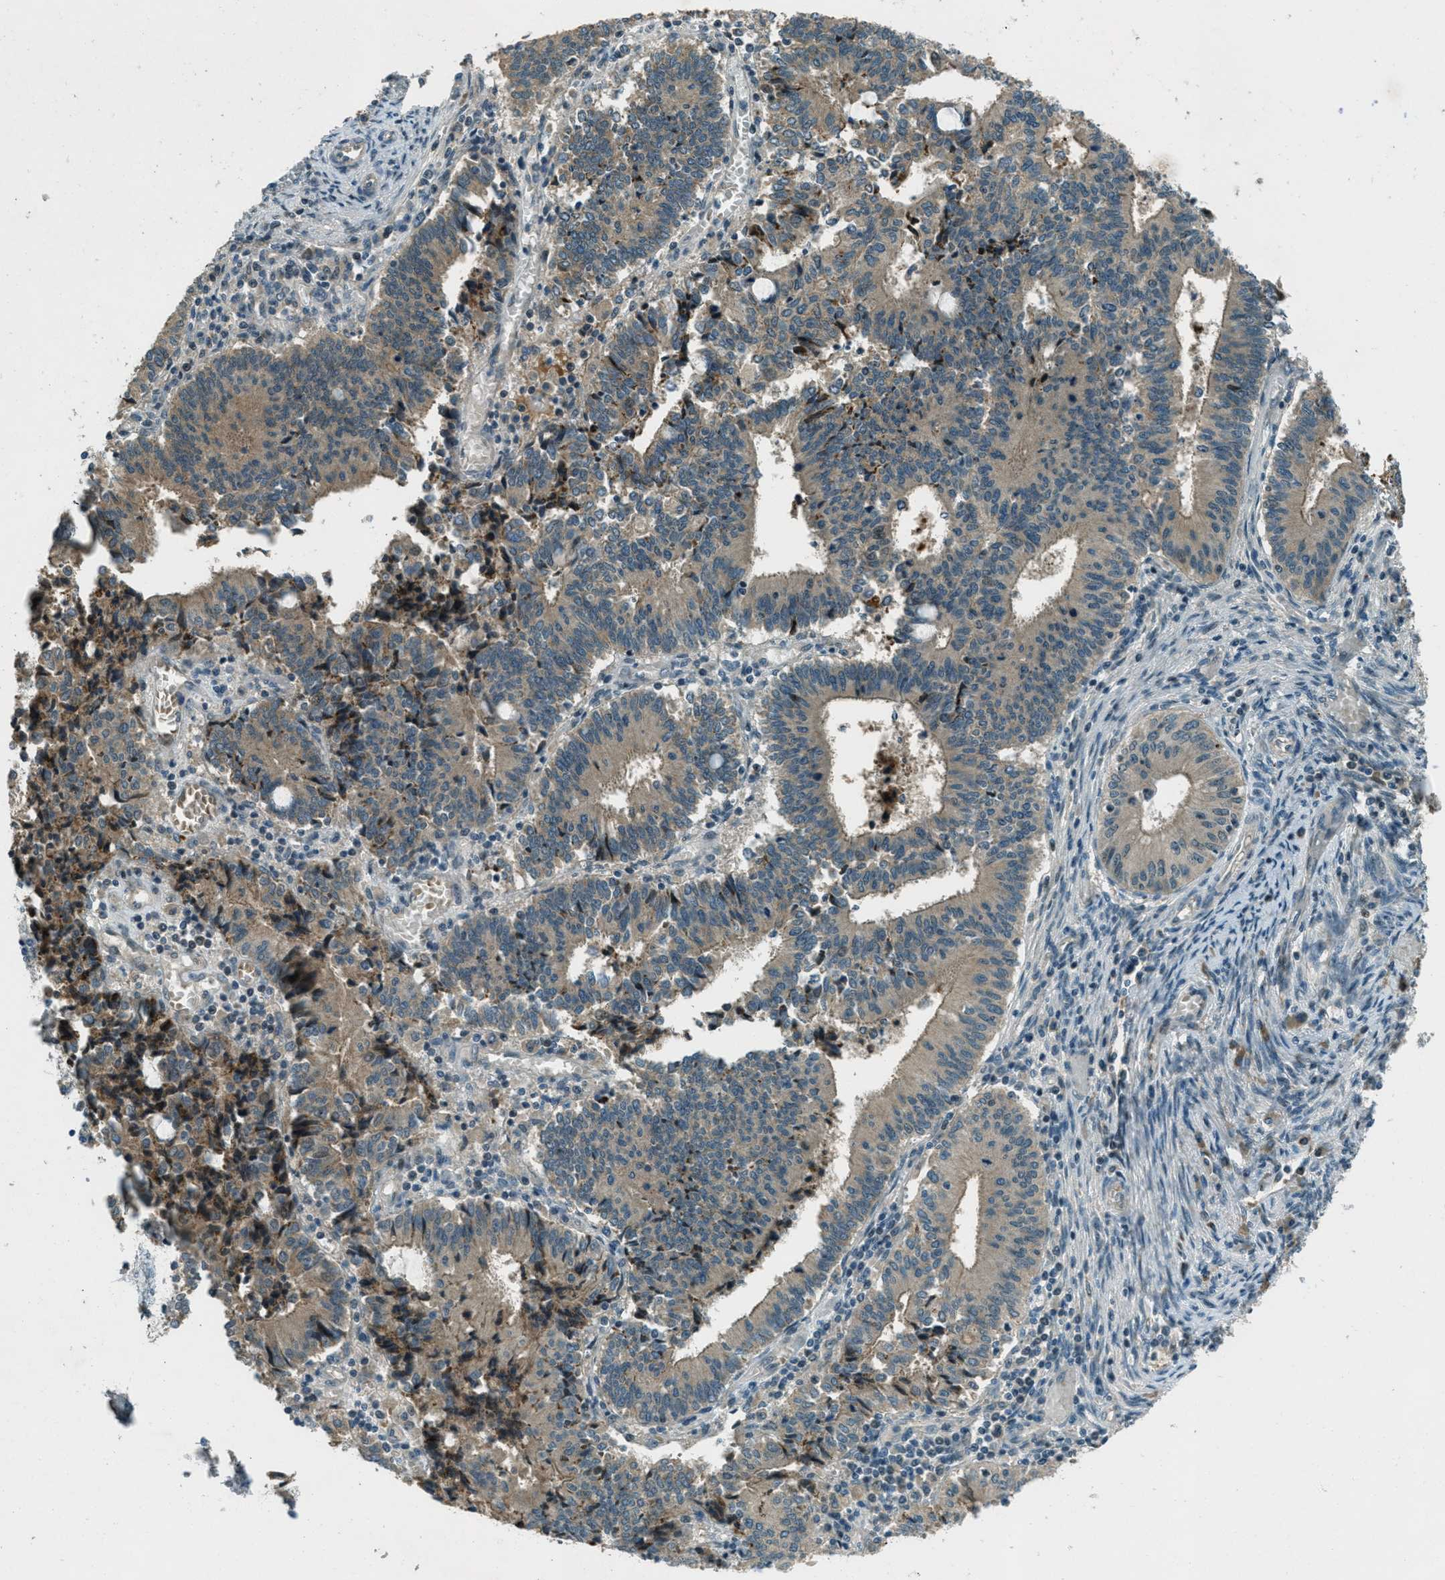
{"staining": {"intensity": "weak", "quantity": ">75%", "location": "cytoplasmic/membranous"}, "tissue": "cervical cancer", "cell_type": "Tumor cells", "image_type": "cancer", "snomed": [{"axis": "morphology", "description": "Adenocarcinoma, NOS"}, {"axis": "topography", "description": "Cervix"}], "caption": "Immunohistochemical staining of cervical adenocarcinoma demonstrates low levels of weak cytoplasmic/membranous positivity in approximately >75% of tumor cells.", "gene": "STK11", "patient": {"sex": "female", "age": 44}}